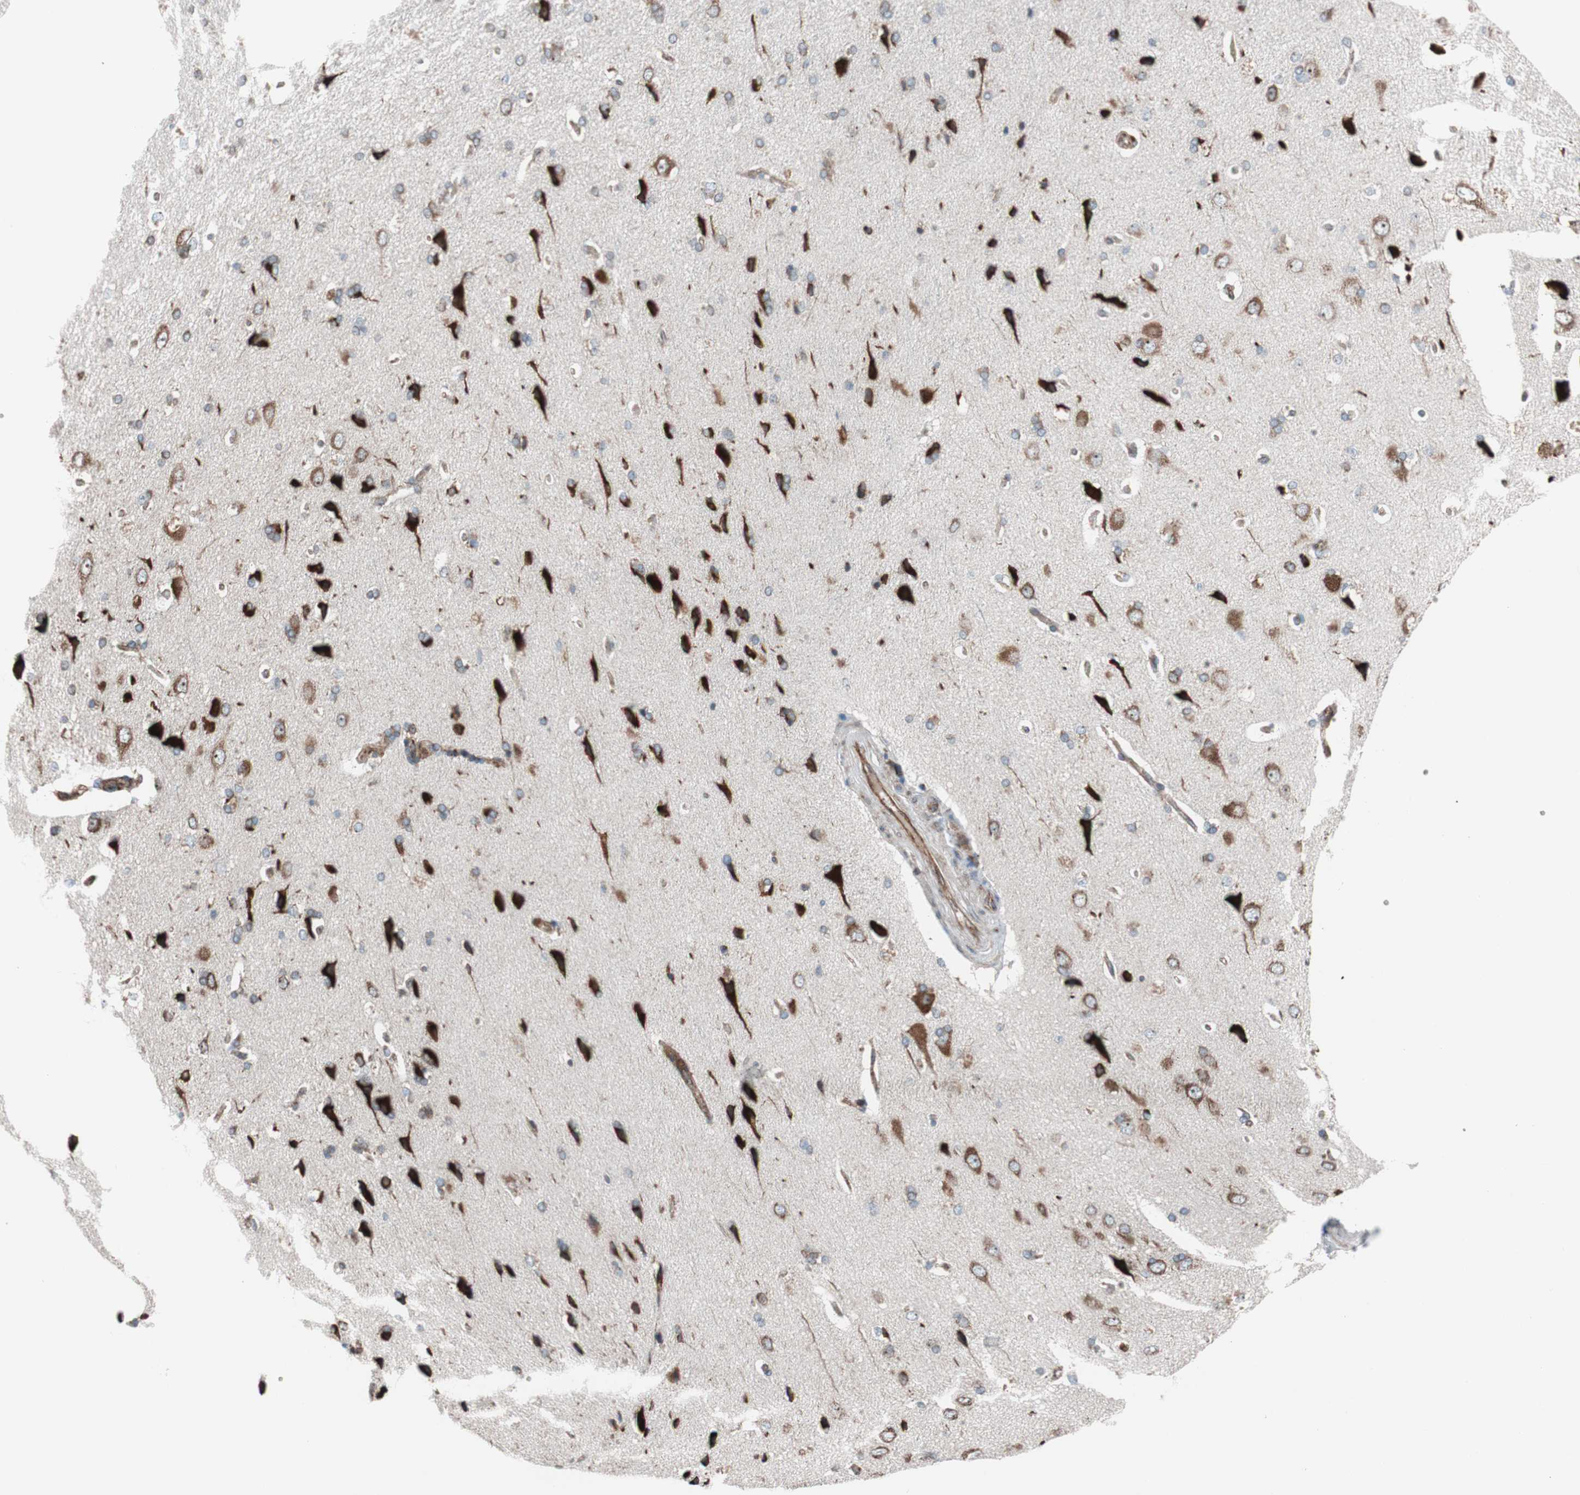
{"staining": {"intensity": "weak", "quantity": ">75%", "location": "cytoplasmic/membranous"}, "tissue": "cerebral cortex", "cell_type": "Endothelial cells", "image_type": "normal", "snomed": [{"axis": "morphology", "description": "Normal tissue, NOS"}, {"axis": "topography", "description": "Cerebral cortex"}], "caption": "DAB (3,3'-diaminobenzidine) immunohistochemical staining of benign human cerebral cortex shows weak cytoplasmic/membranous protein expression in approximately >75% of endothelial cells. (DAB (3,3'-diaminobenzidine) IHC with brightfield microscopy, high magnification).", "gene": "CCL14", "patient": {"sex": "male", "age": 62}}